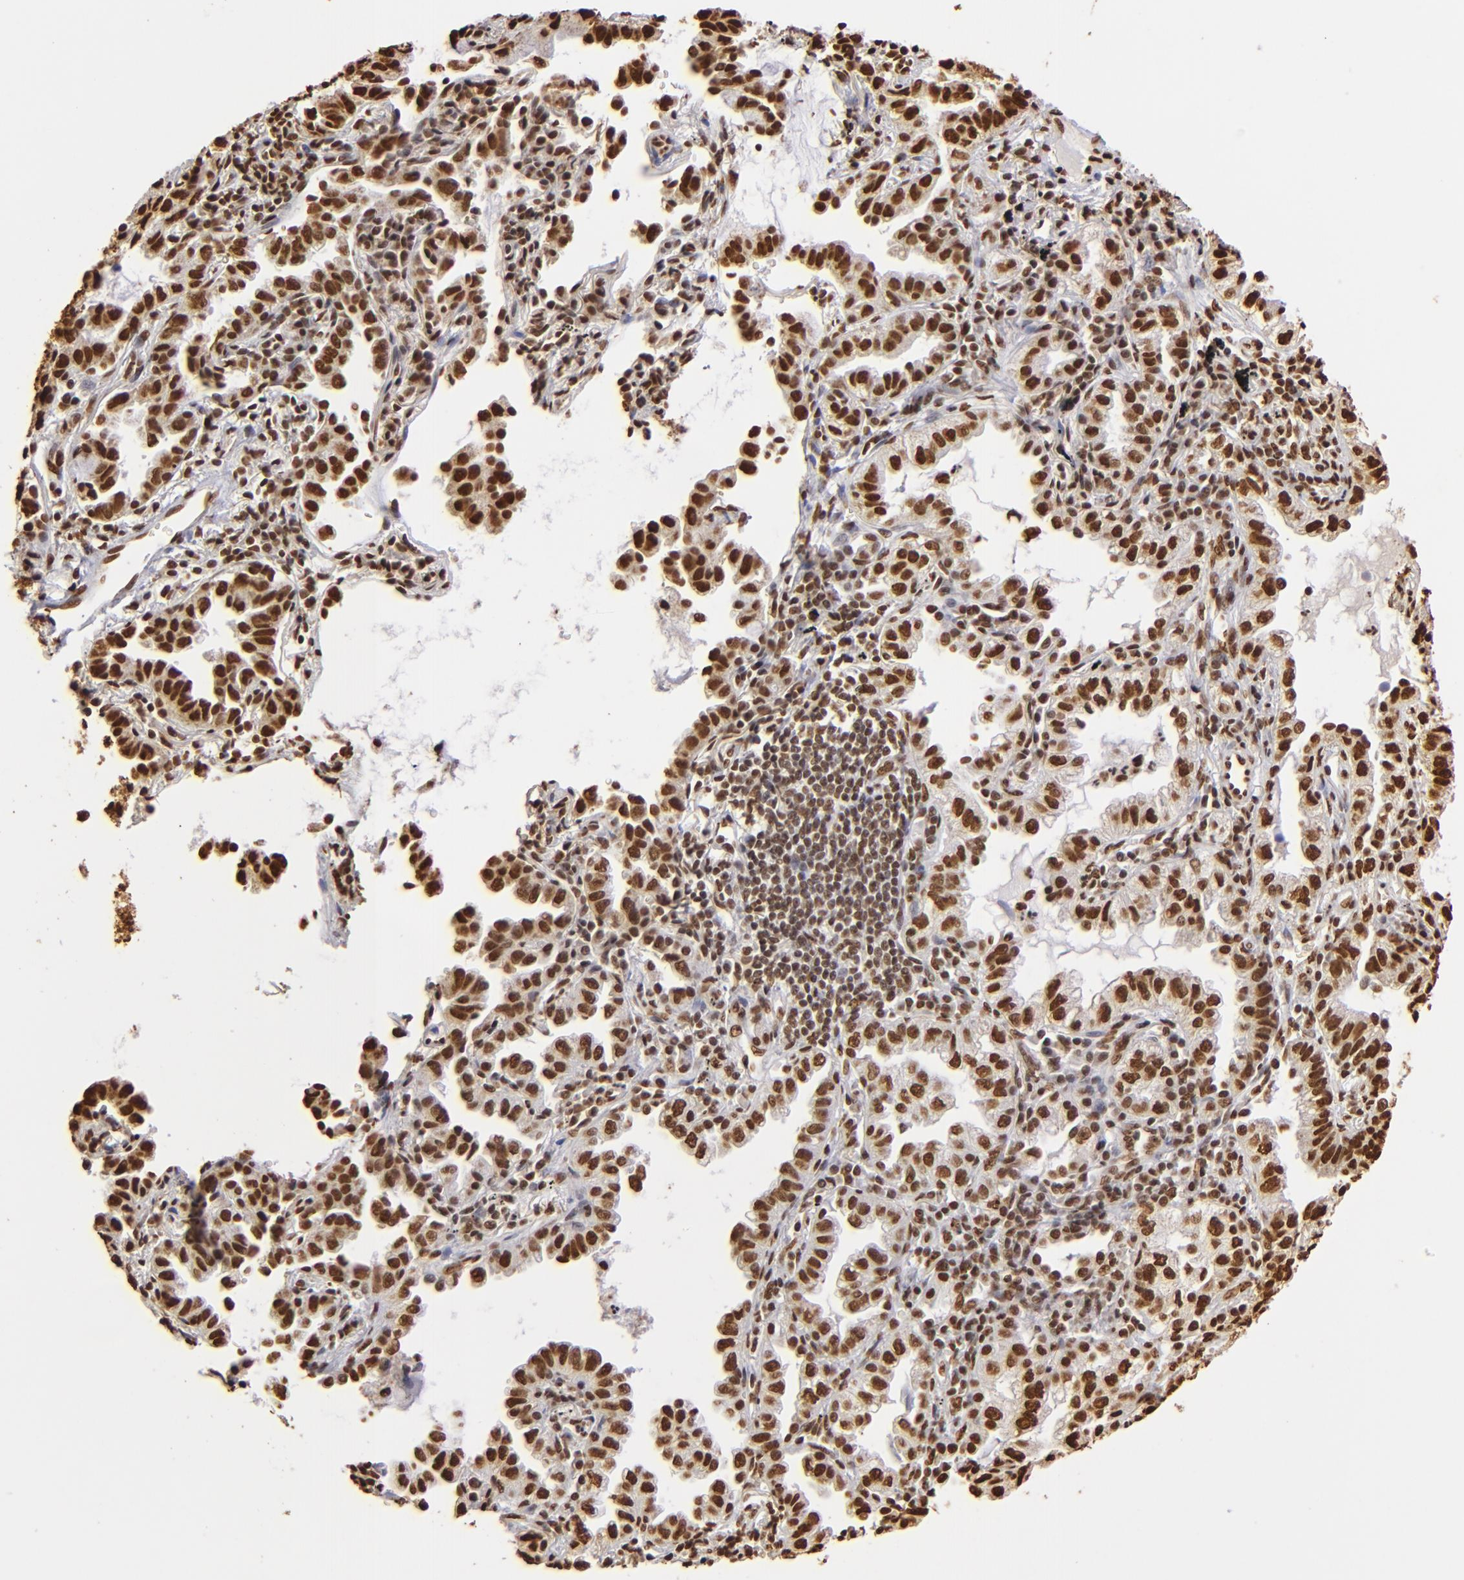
{"staining": {"intensity": "strong", "quantity": ">75%", "location": "nuclear"}, "tissue": "lung cancer", "cell_type": "Tumor cells", "image_type": "cancer", "snomed": [{"axis": "morphology", "description": "Adenocarcinoma, NOS"}, {"axis": "topography", "description": "Lung"}], "caption": "A brown stain labels strong nuclear expression of a protein in human lung cancer (adenocarcinoma) tumor cells.", "gene": "ILF3", "patient": {"sex": "female", "age": 50}}